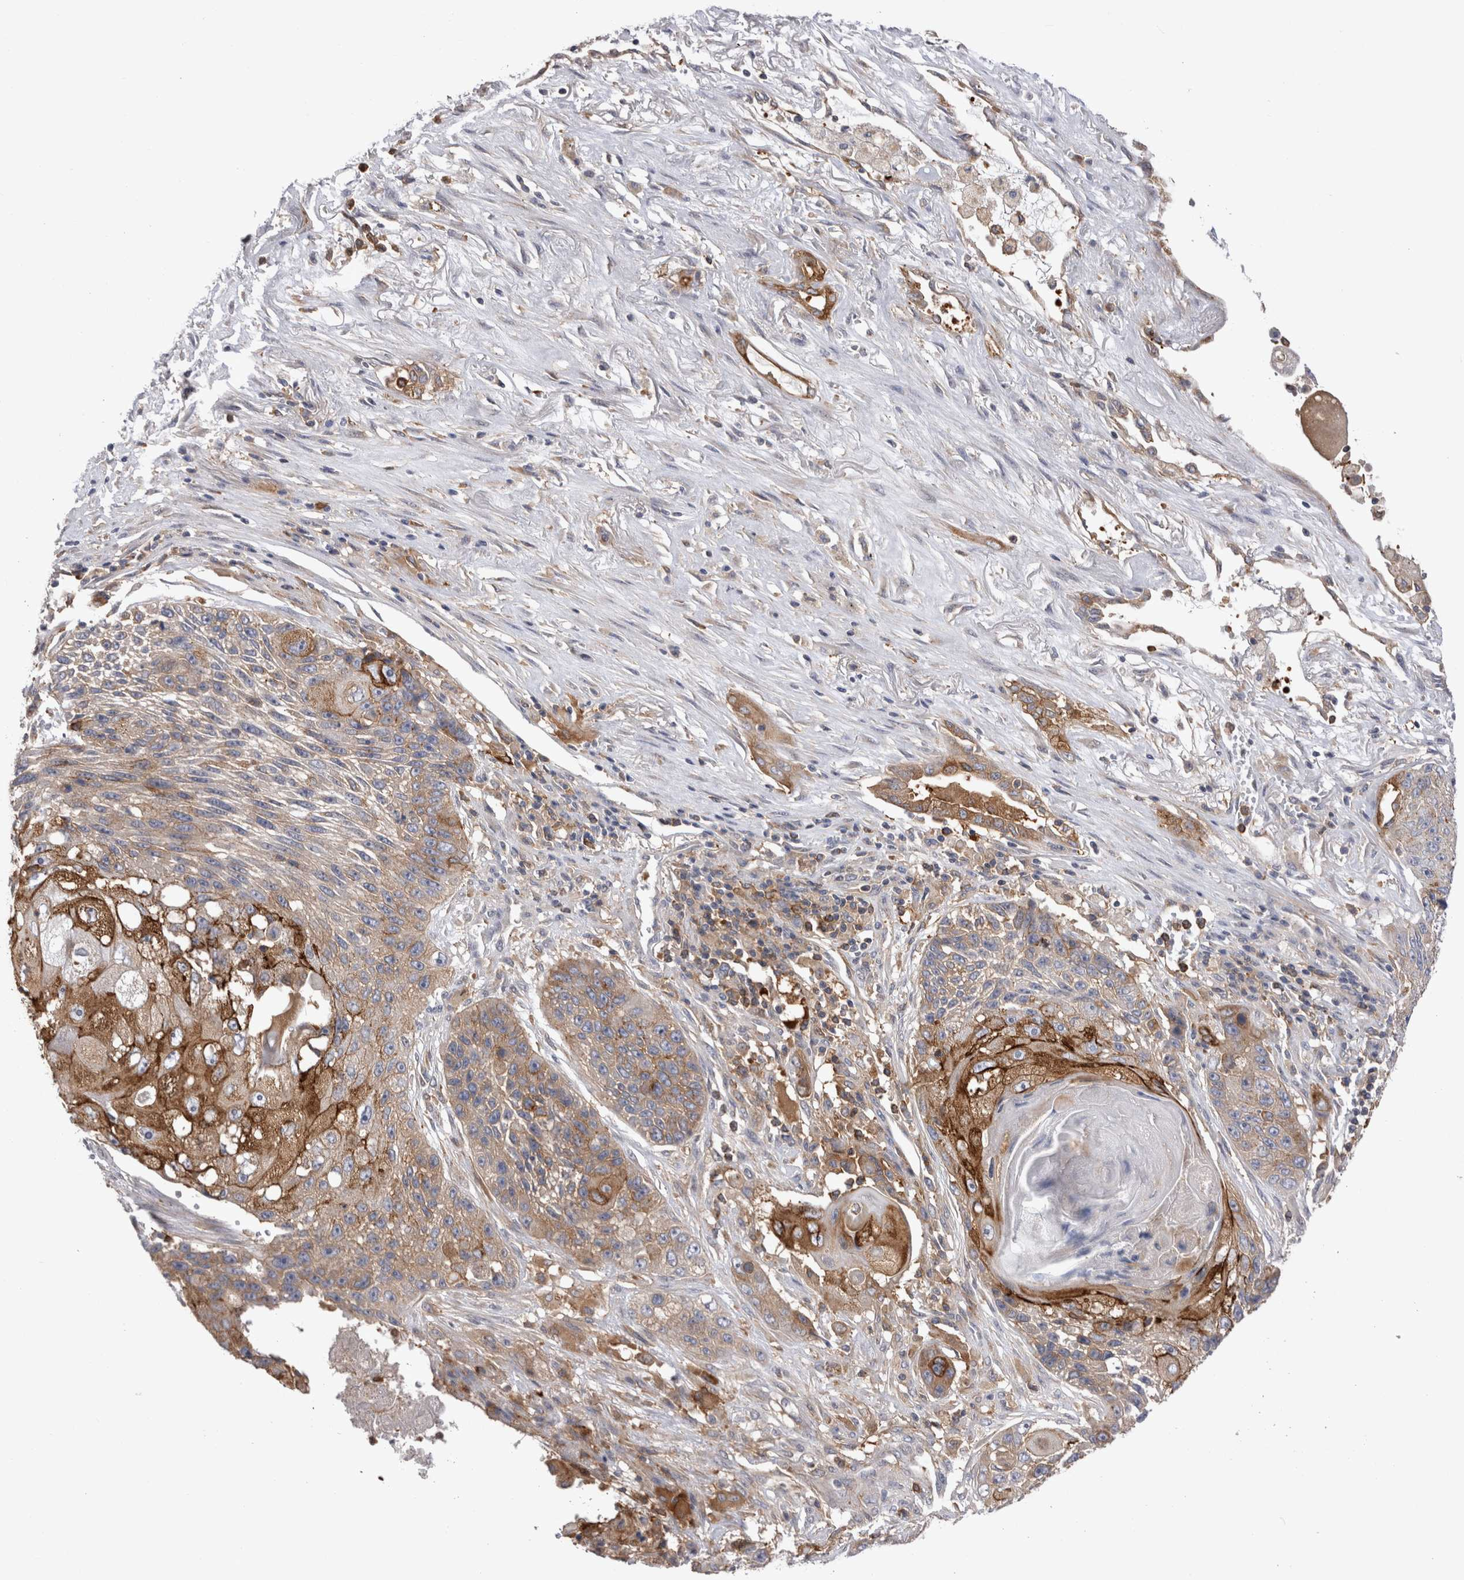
{"staining": {"intensity": "moderate", "quantity": "25%-75%", "location": "cytoplasmic/membranous"}, "tissue": "lung cancer", "cell_type": "Tumor cells", "image_type": "cancer", "snomed": [{"axis": "morphology", "description": "Squamous cell carcinoma, NOS"}, {"axis": "topography", "description": "Lung"}], "caption": "Human lung cancer stained with a brown dye shows moderate cytoplasmic/membranous positive positivity in approximately 25%-75% of tumor cells.", "gene": "RAB11FIP1", "patient": {"sex": "male", "age": 61}}